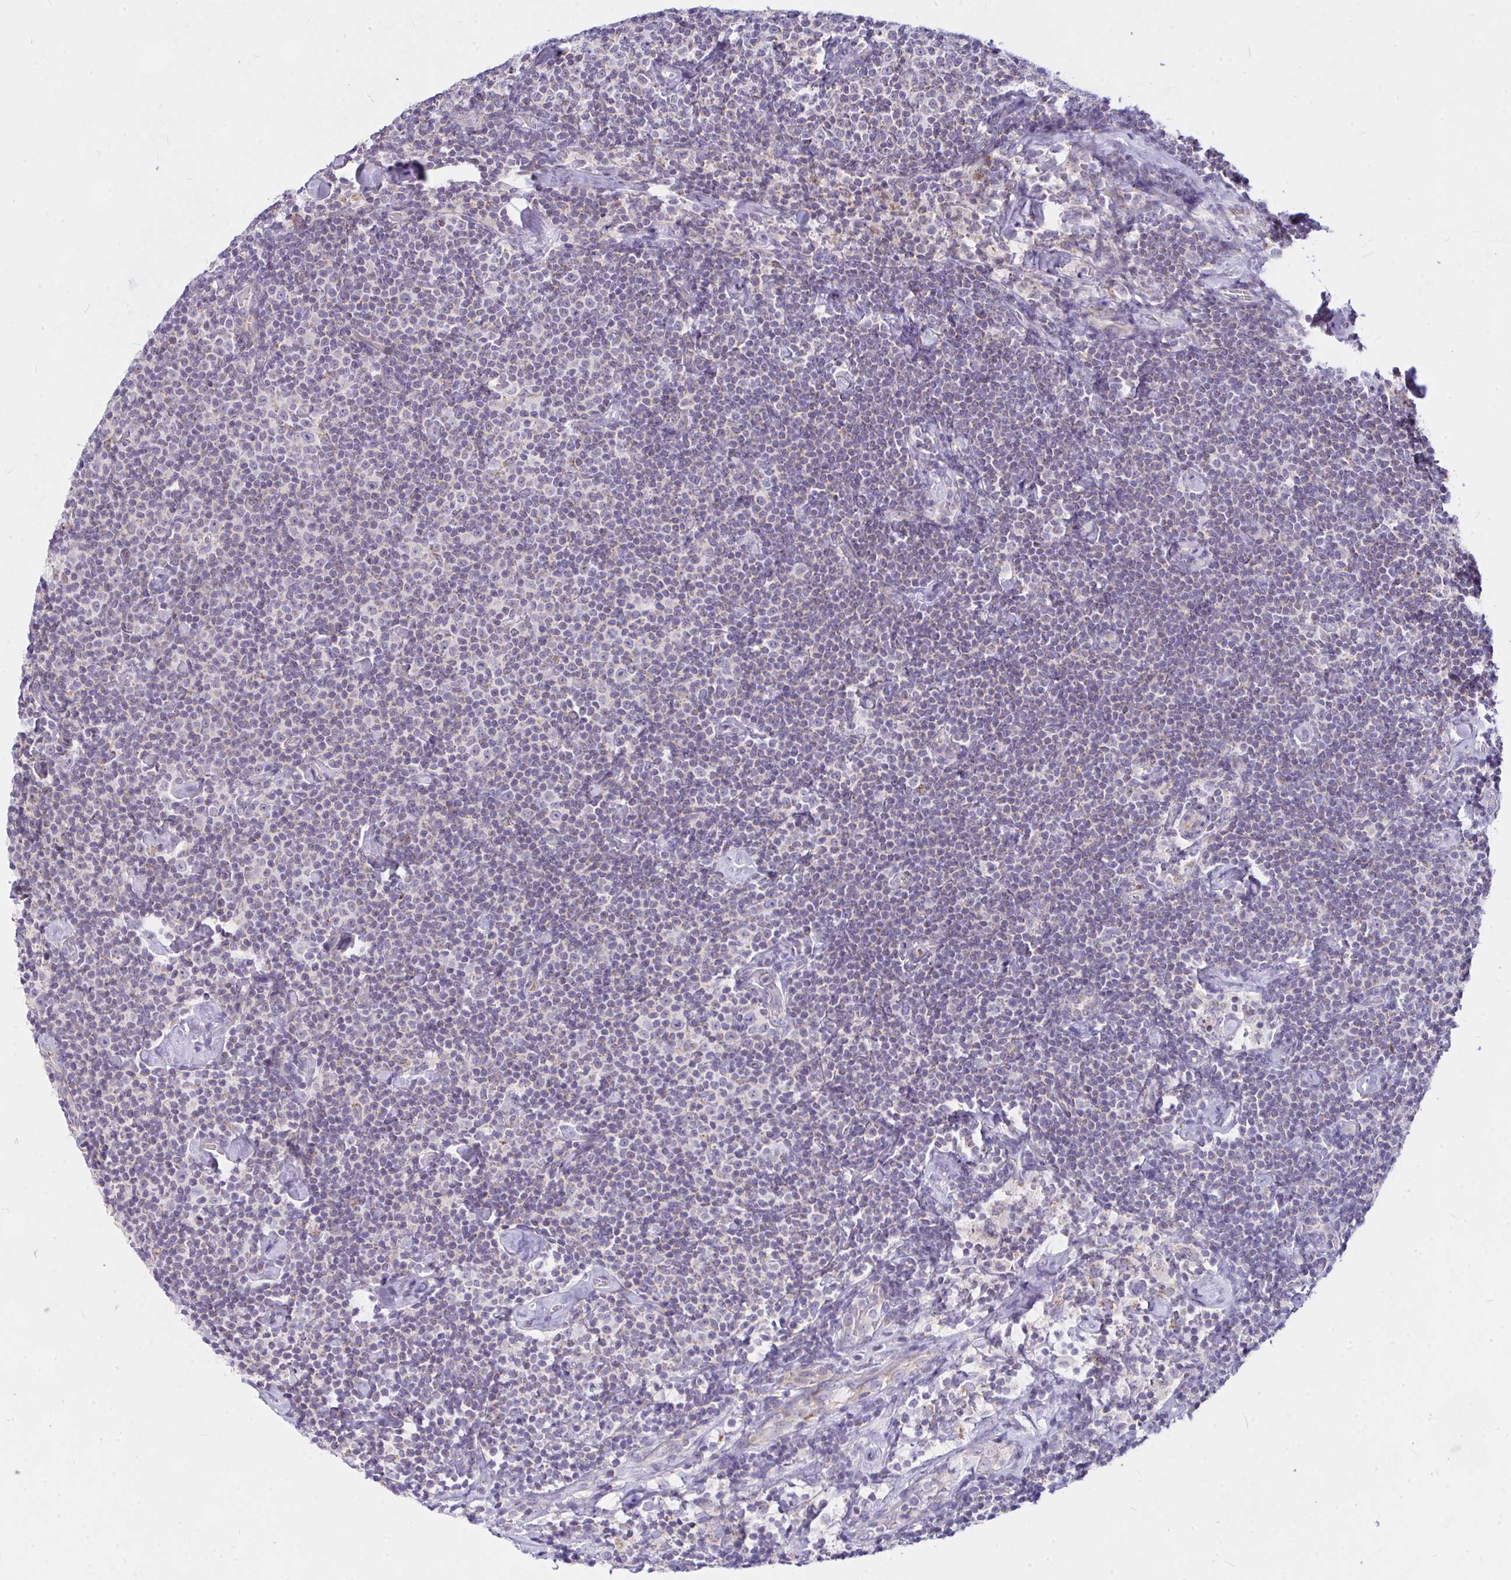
{"staining": {"intensity": "weak", "quantity": "25%-75%", "location": "cytoplasmic/membranous"}, "tissue": "lymphoma", "cell_type": "Tumor cells", "image_type": "cancer", "snomed": [{"axis": "morphology", "description": "Malignant lymphoma, non-Hodgkin's type, Low grade"}, {"axis": "topography", "description": "Lymph node"}], "caption": "A high-resolution micrograph shows immunohistochemistry (IHC) staining of low-grade malignant lymphoma, non-Hodgkin's type, which displays weak cytoplasmic/membranous positivity in approximately 25%-75% of tumor cells. The staining is performed using DAB brown chromogen to label protein expression. The nuclei are counter-stained blue using hematoxylin.", "gene": "CEP63", "patient": {"sex": "male", "age": 81}}